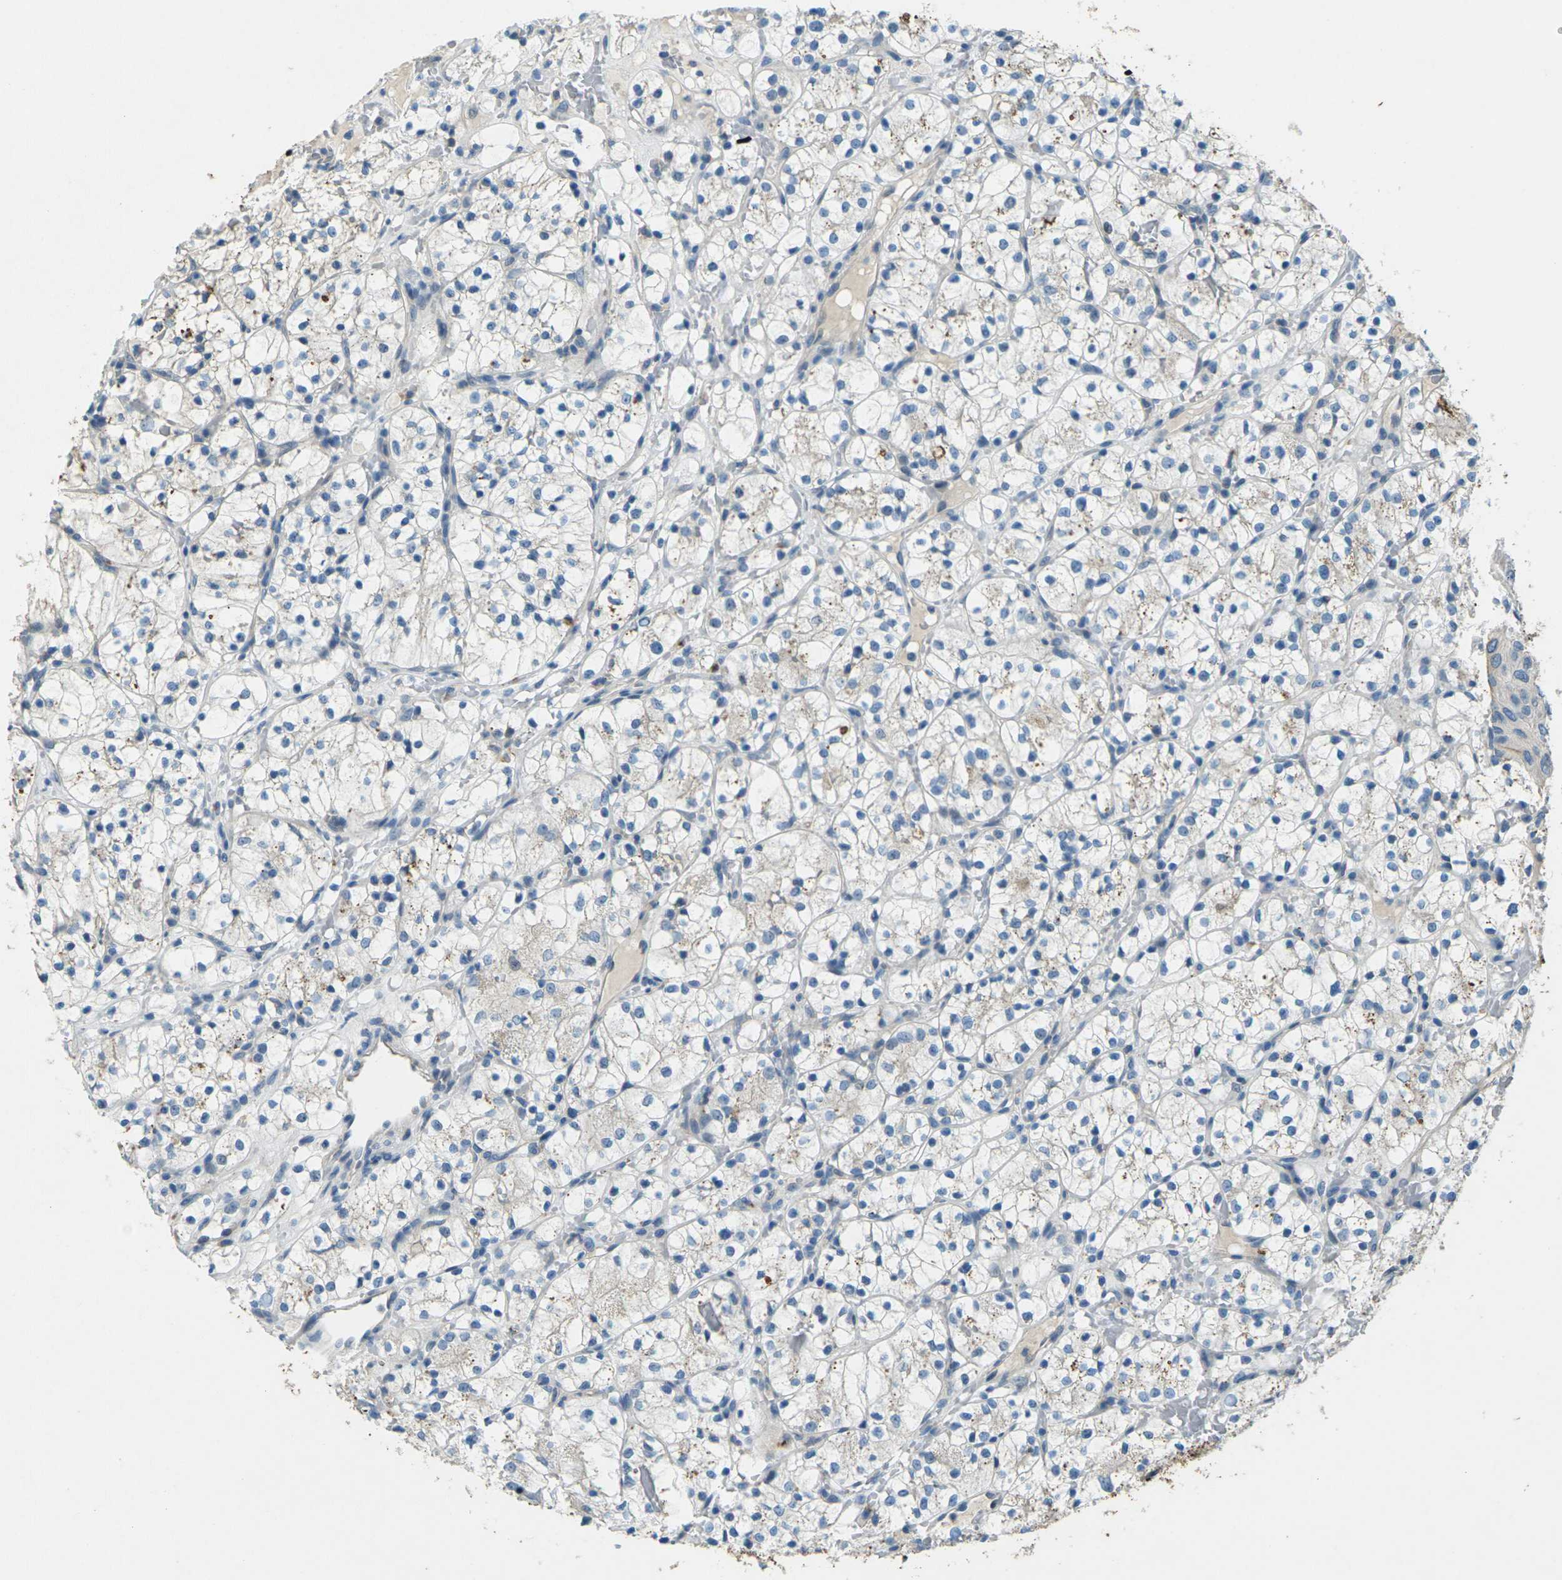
{"staining": {"intensity": "weak", "quantity": "<25%", "location": "cytoplasmic/membranous"}, "tissue": "renal cancer", "cell_type": "Tumor cells", "image_type": "cancer", "snomed": [{"axis": "morphology", "description": "Adenocarcinoma, NOS"}, {"axis": "topography", "description": "Kidney"}], "caption": "DAB immunohistochemical staining of human adenocarcinoma (renal) reveals no significant expression in tumor cells.", "gene": "SIGLEC14", "patient": {"sex": "female", "age": 60}}